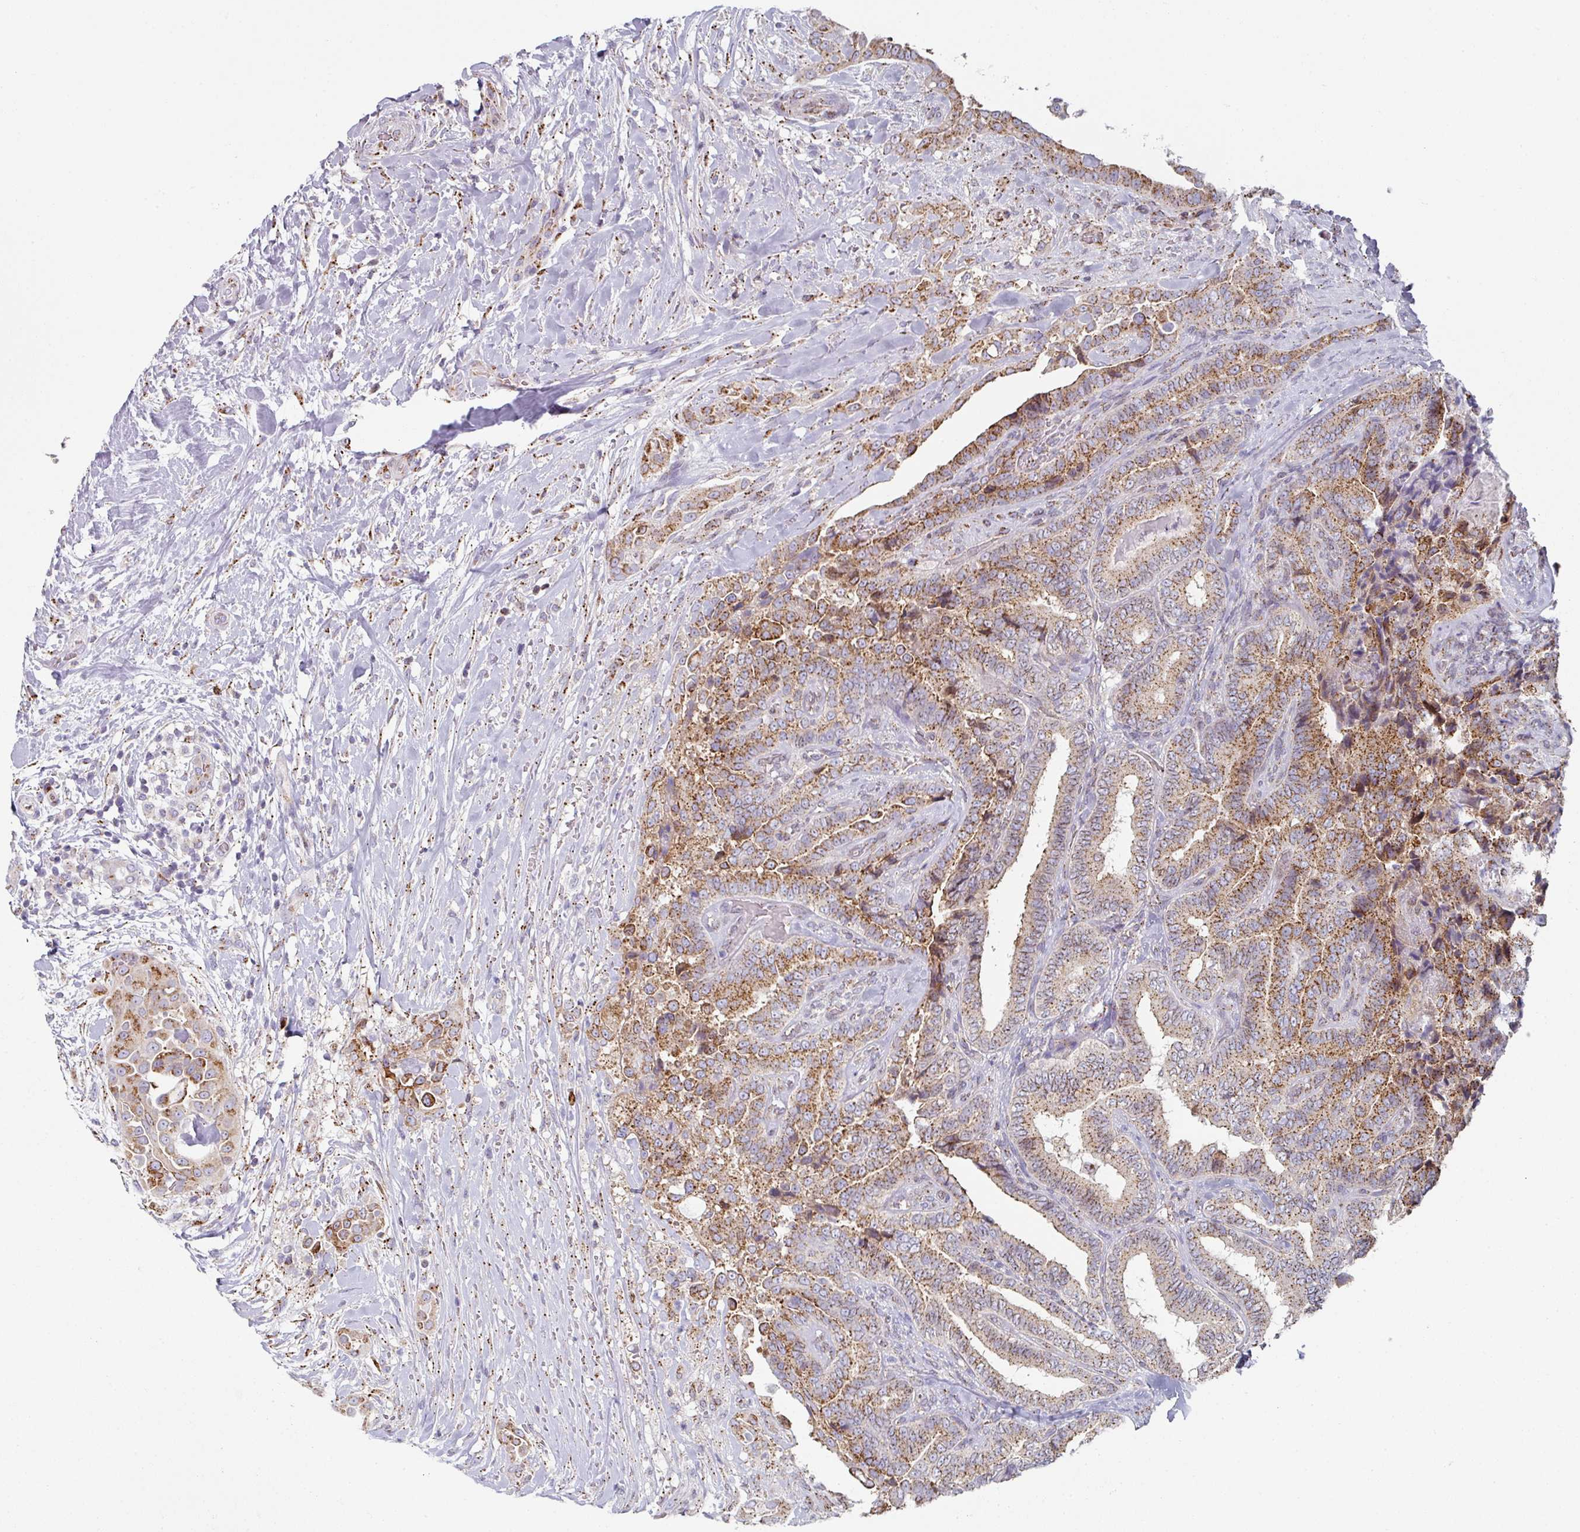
{"staining": {"intensity": "moderate", "quantity": ">75%", "location": "cytoplasmic/membranous"}, "tissue": "thyroid cancer", "cell_type": "Tumor cells", "image_type": "cancer", "snomed": [{"axis": "morphology", "description": "Papillary adenocarcinoma, NOS"}, {"axis": "topography", "description": "Thyroid gland"}], "caption": "Brown immunohistochemical staining in human papillary adenocarcinoma (thyroid) demonstrates moderate cytoplasmic/membranous staining in approximately >75% of tumor cells.", "gene": "CCDC85B", "patient": {"sex": "male", "age": 61}}